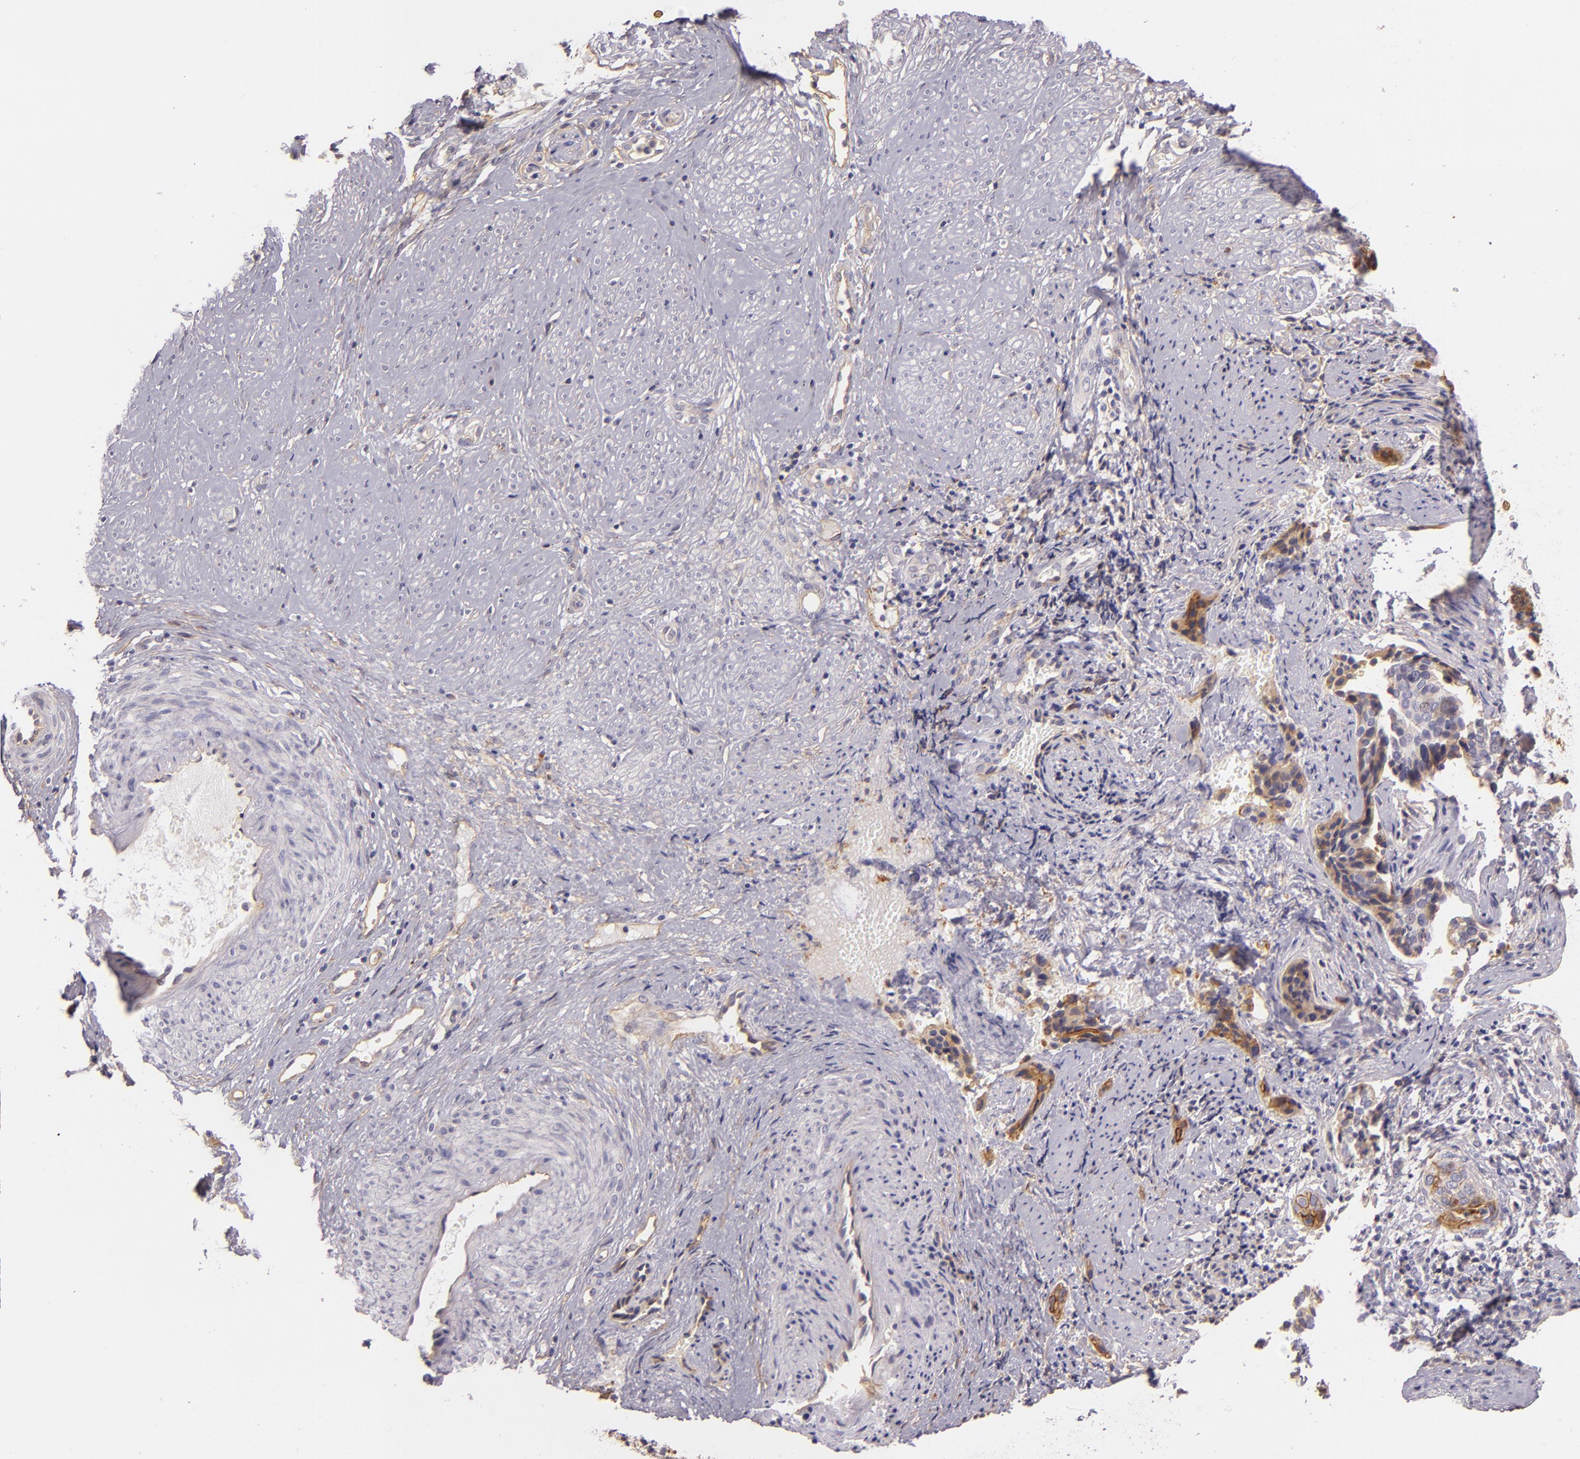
{"staining": {"intensity": "moderate", "quantity": "25%-75%", "location": "cytoplasmic/membranous"}, "tissue": "cervical cancer", "cell_type": "Tumor cells", "image_type": "cancer", "snomed": [{"axis": "morphology", "description": "Squamous cell carcinoma, NOS"}, {"axis": "topography", "description": "Cervix"}], "caption": "The immunohistochemical stain labels moderate cytoplasmic/membranous positivity in tumor cells of cervical cancer (squamous cell carcinoma) tissue.", "gene": "CTSF", "patient": {"sex": "female", "age": 31}}